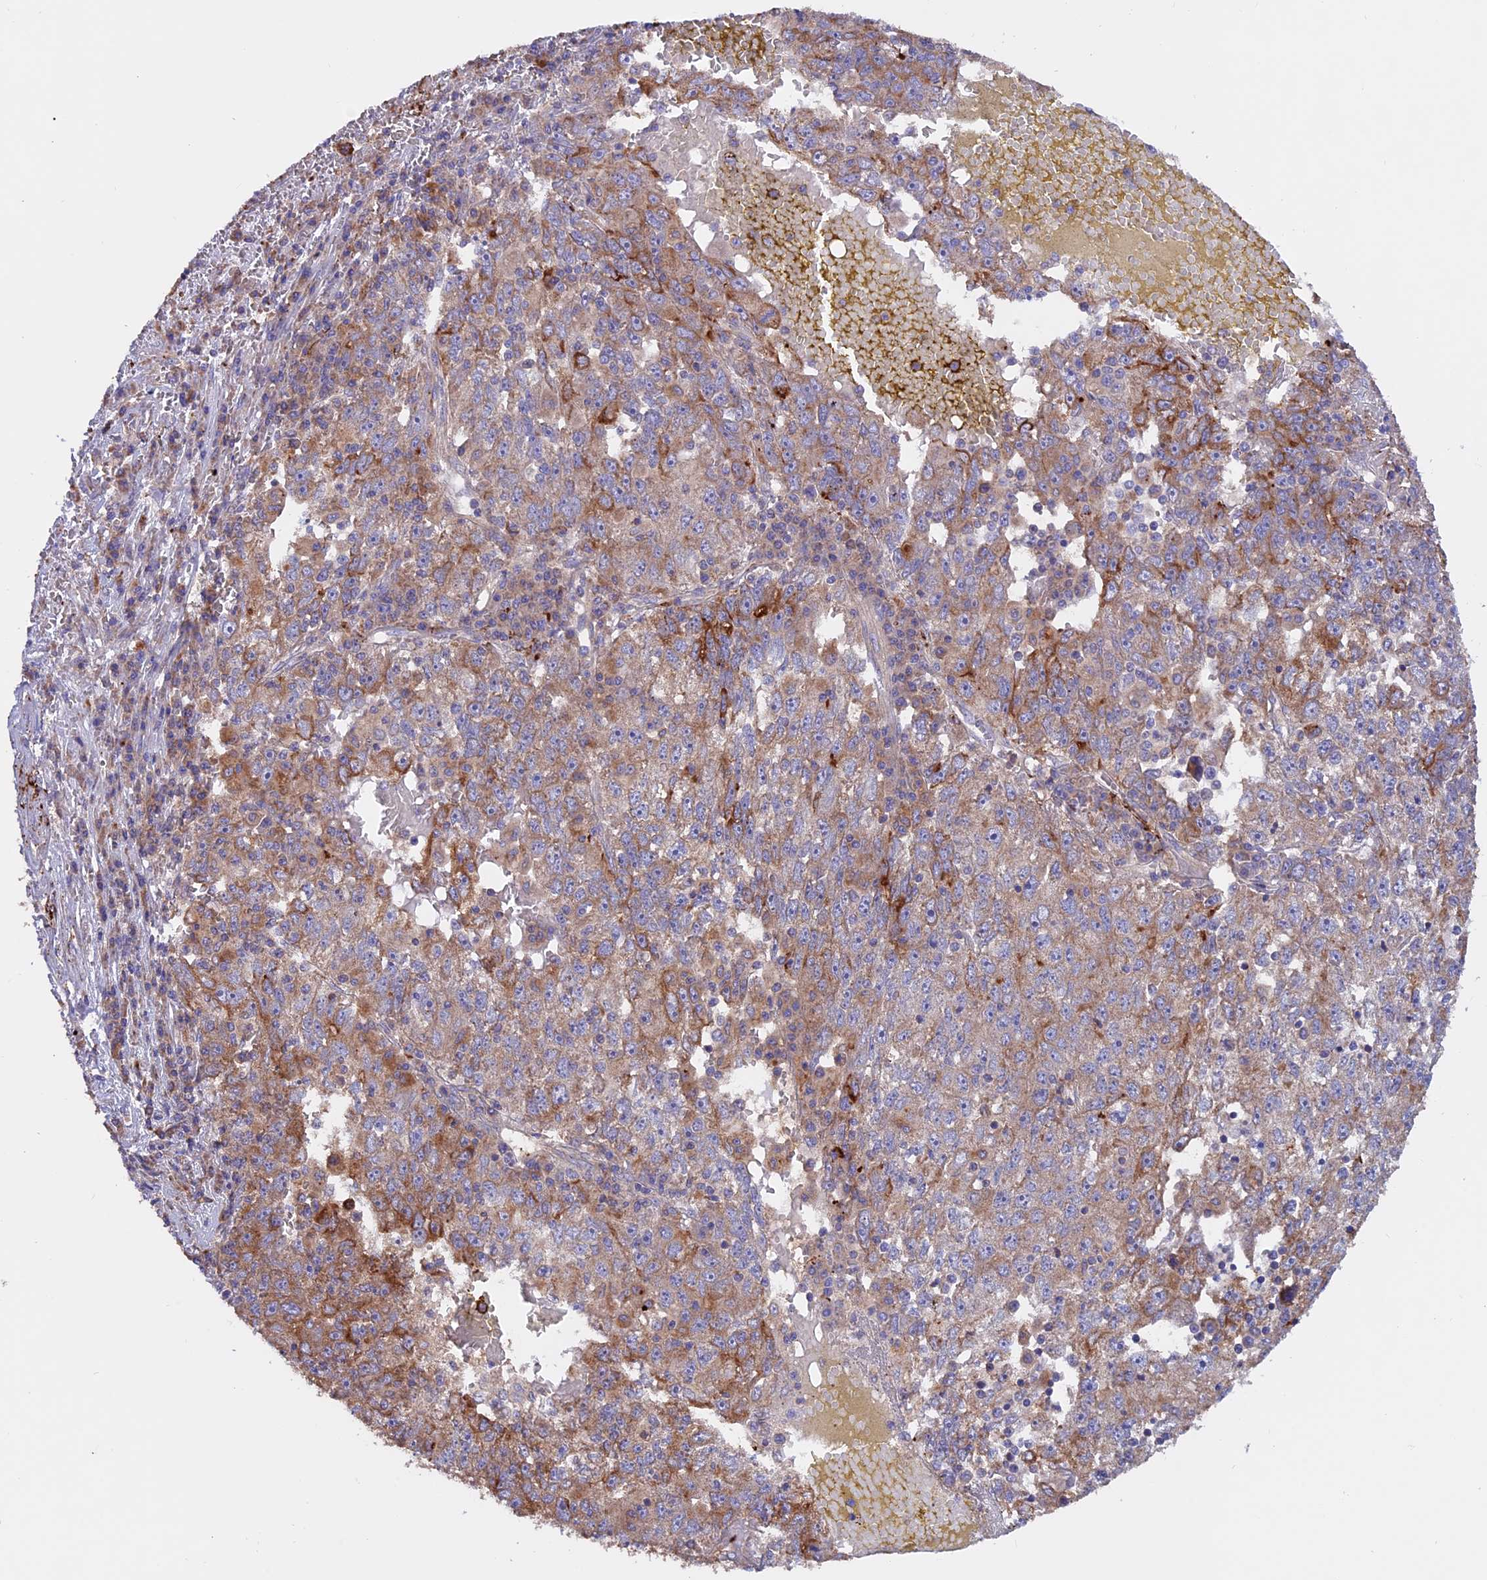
{"staining": {"intensity": "moderate", "quantity": "25%-75%", "location": "cytoplasmic/membranous"}, "tissue": "liver cancer", "cell_type": "Tumor cells", "image_type": "cancer", "snomed": [{"axis": "morphology", "description": "Carcinoma, Hepatocellular, NOS"}, {"axis": "topography", "description": "Liver"}], "caption": "Liver cancer (hepatocellular carcinoma) stained with DAB immunohistochemistry exhibits medium levels of moderate cytoplasmic/membranous expression in approximately 25%-75% of tumor cells. The protein of interest is stained brown, and the nuclei are stained in blue (DAB IHC with brightfield microscopy, high magnification).", "gene": "PTPN9", "patient": {"sex": "male", "age": 49}}